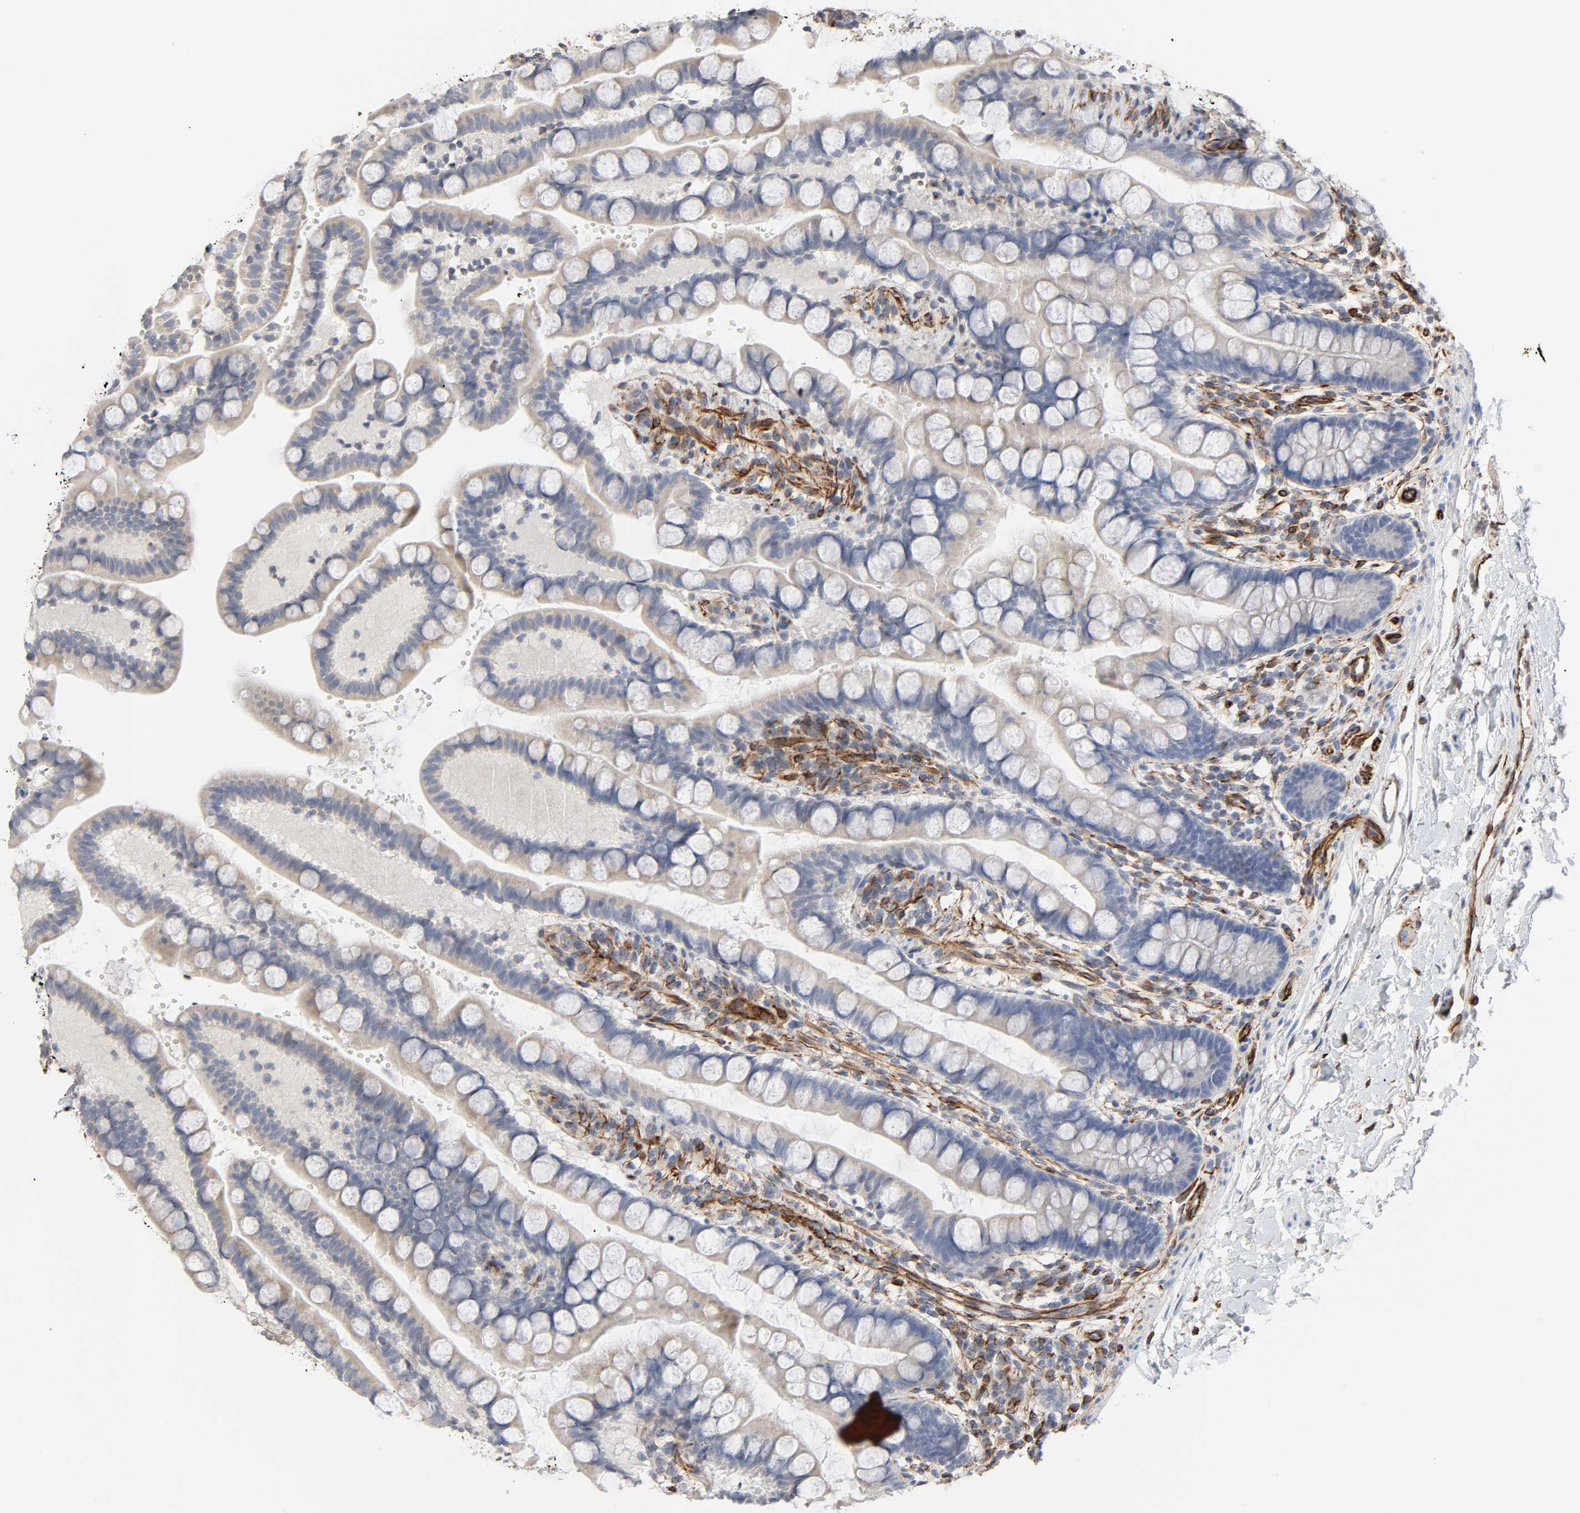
{"staining": {"intensity": "weak", "quantity": "25%-75%", "location": "cytoplasmic/membranous"}, "tissue": "small intestine", "cell_type": "Glandular cells", "image_type": "normal", "snomed": [{"axis": "morphology", "description": "Normal tissue, NOS"}, {"axis": "topography", "description": "Small intestine"}], "caption": "Immunohistochemical staining of normal small intestine displays weak cytoplasmic/membranous protein positivity in approximately 25%-75% of glandular cells. The staining is performed using DAB brown chromogen to label protein expression. The nuclei are counter-stained blue using hematoxylin.", "gene": "FAM118A", "patient": {"sex": "female", "age": 58}}